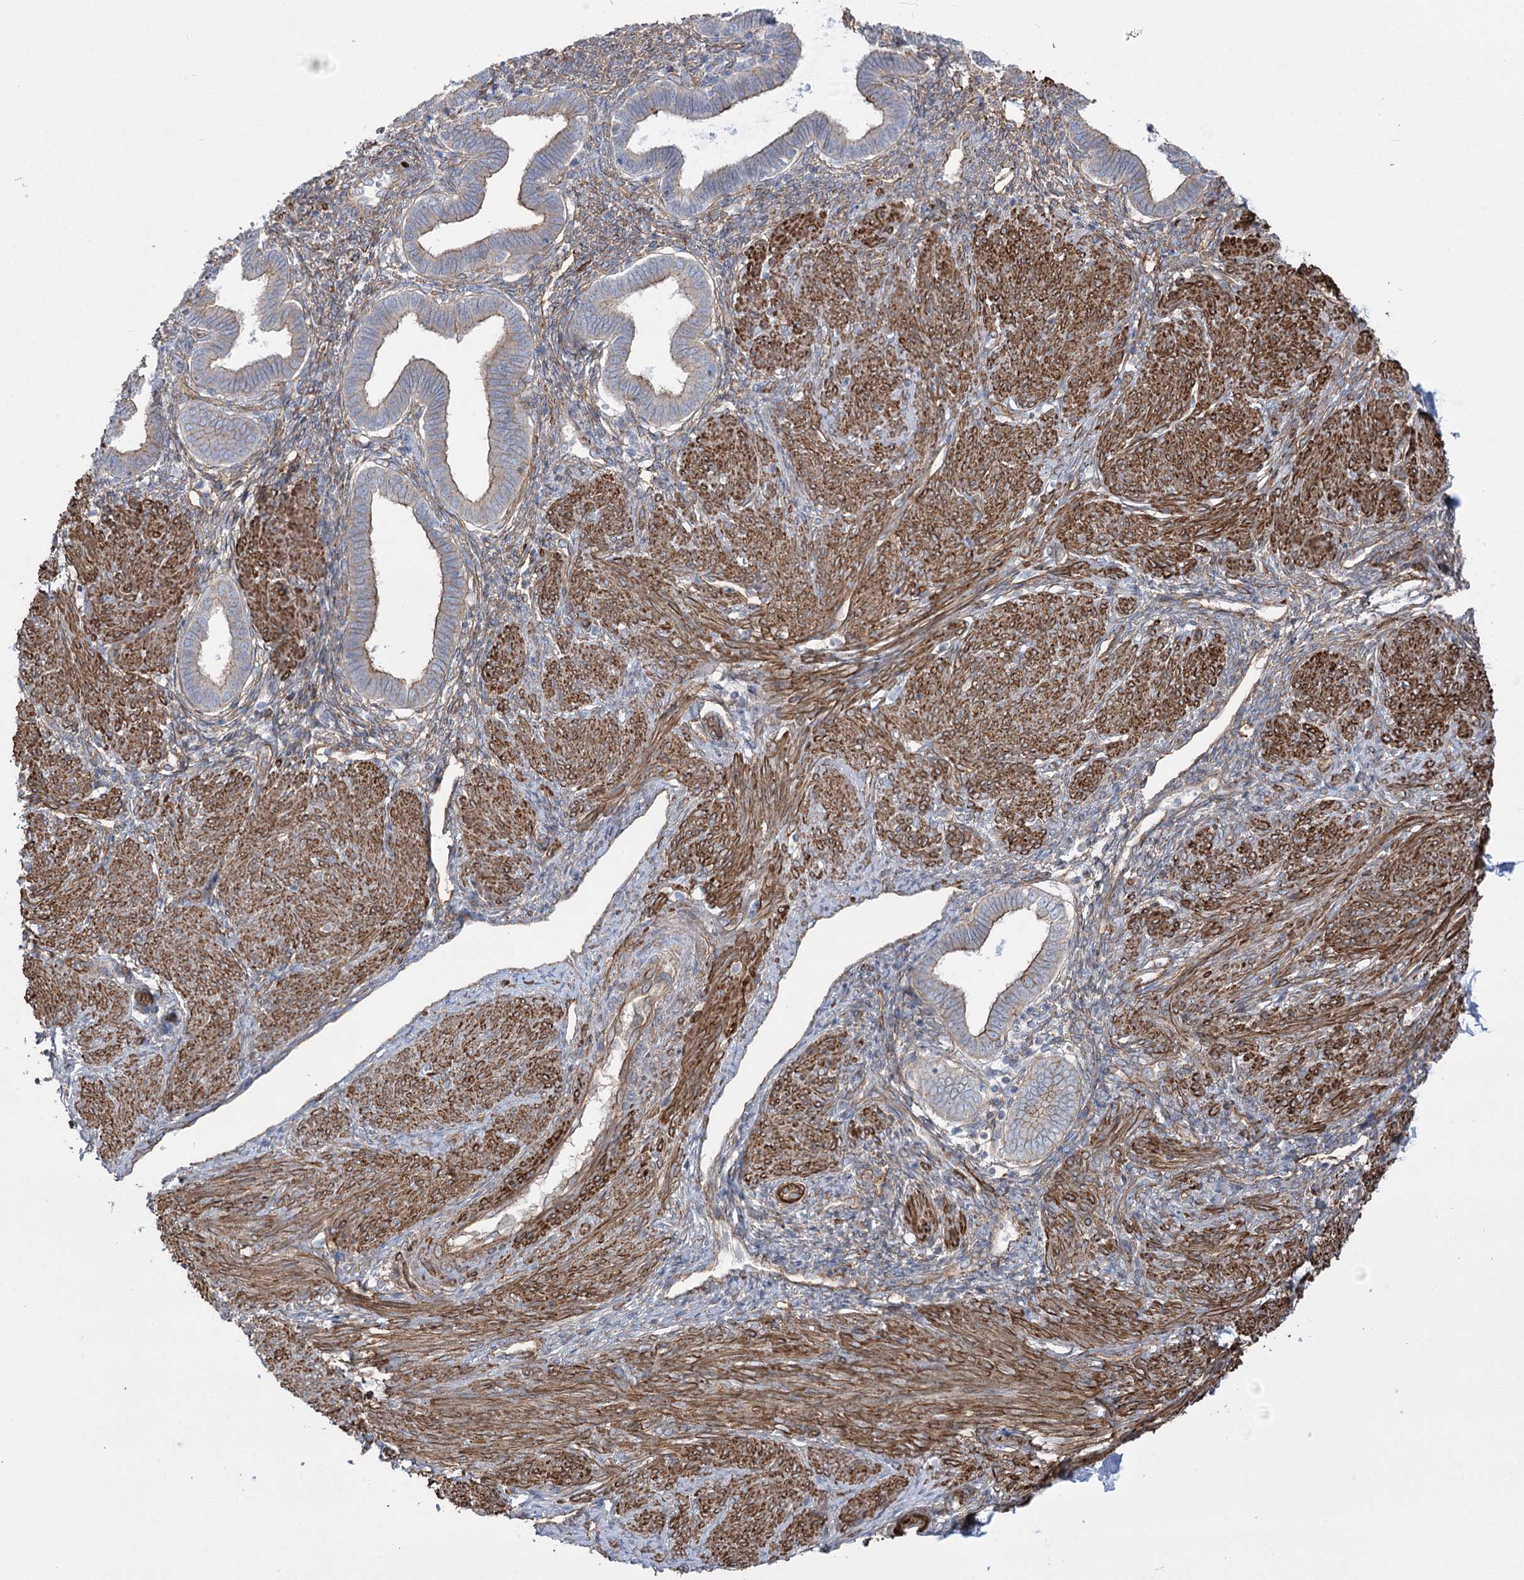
{"staining": {"intensity": "moderate", "quantity": "25%-75%", "location": "cytoplasmic/membranous"}, "tissue": "endometrium", "cell_type": "Cells in endometrial stroma", "image_type": "normal", "snomed": [{"axis": "morphology", "description": "Normal tissue, NOS"}, {"axis": "topography", "description": "Endometrium"}], "caption": "High-power microscopy captured an immunohistochemistry (IHC) photomicrograph of normal endometrium, revealing moderate cytoplasmic/membranous positivity in approximately 25%-75% of cells in endometrial stroma.", "gene": "PLEKHA5", "patient": {"sex": "female", "age": 53}}